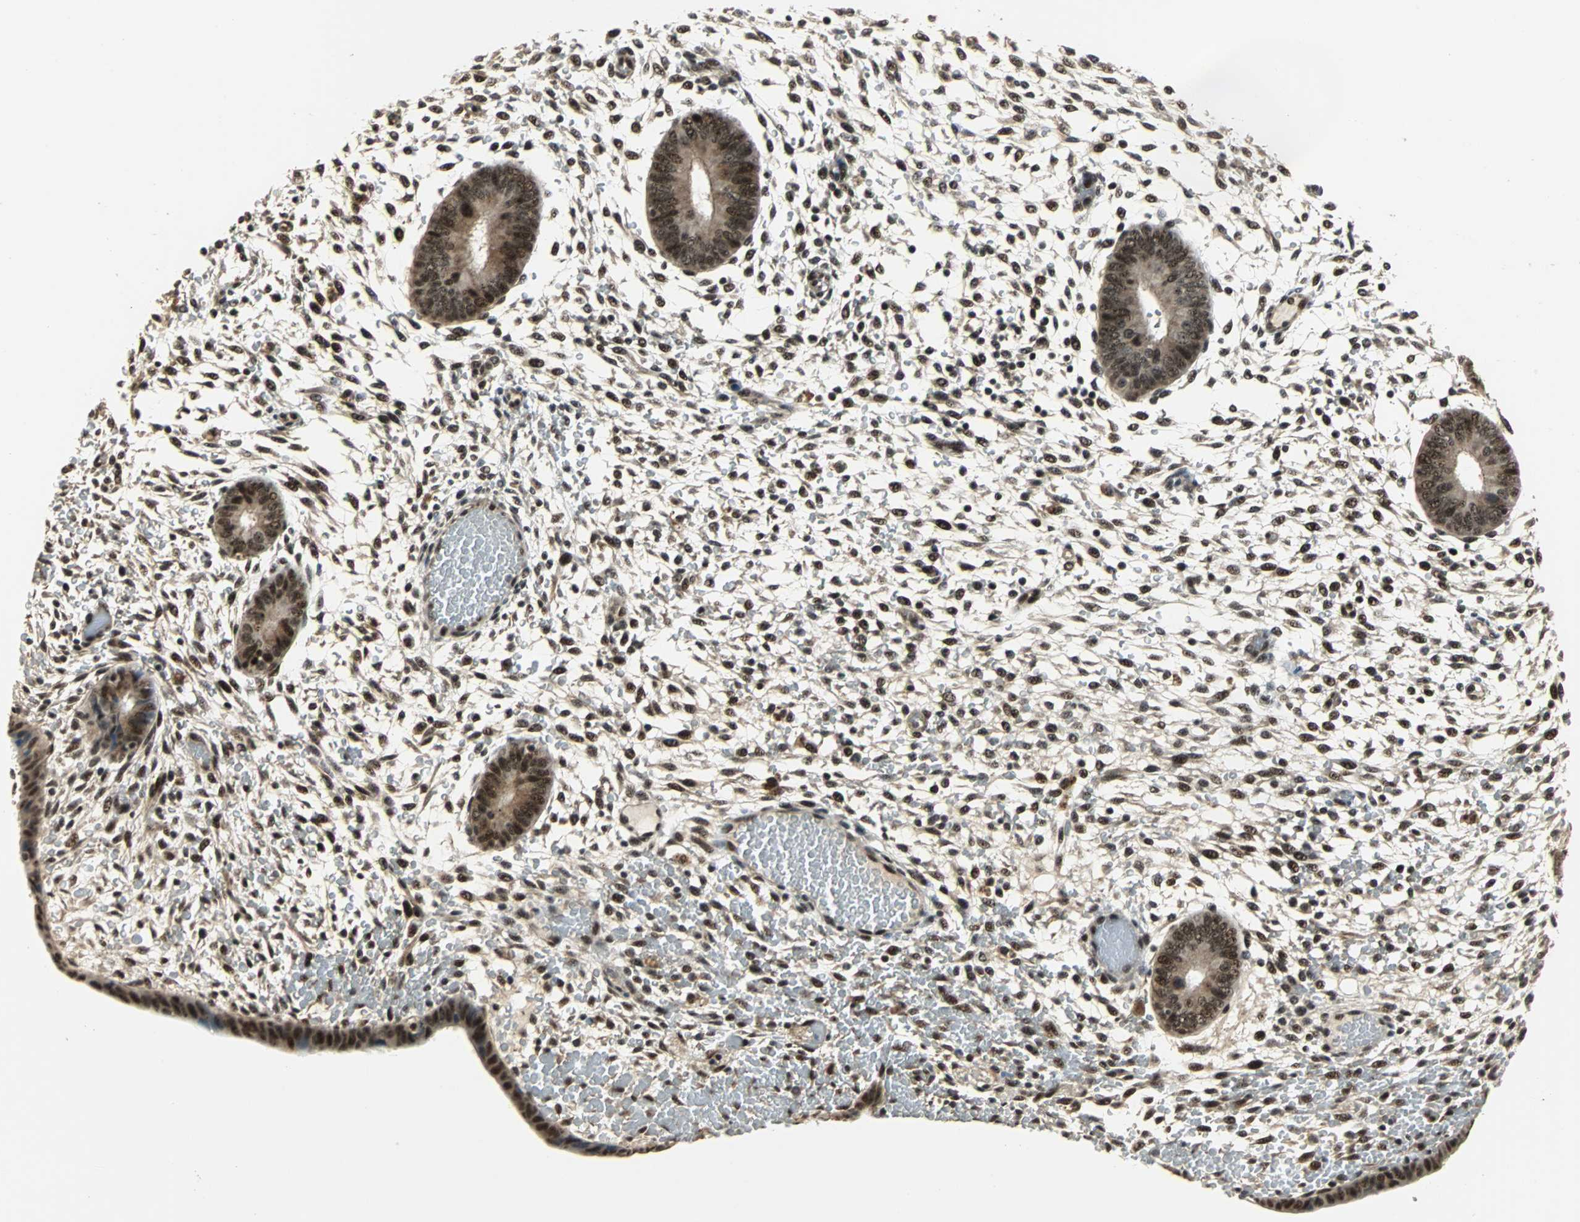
{"staining": {"intensity": "strong", "quantity": "25%-75%", "location": "nuclear"}, "tissue": "endometrium", "cell_type": "Cells in endometrial stroma", "image_type": "normal", "snomed": [{"axis": "morphology", "description": "Normal tissue, NOS"}, {"axis": "topography", "description": "Endometrium"}], "caption": "IHC staining of normal endometrium, which exhibits high levels of strong nuclear positivity in approximately 25%-75% of cells in endometrial stroma indicating strong nuclear protein staining. The staining was performed using DAB (brown) for protein detection and nuclei were counterstained in hematoxylin (blue).", "gene": "MED4", "patient": {"sex": "female", "age": 42}}